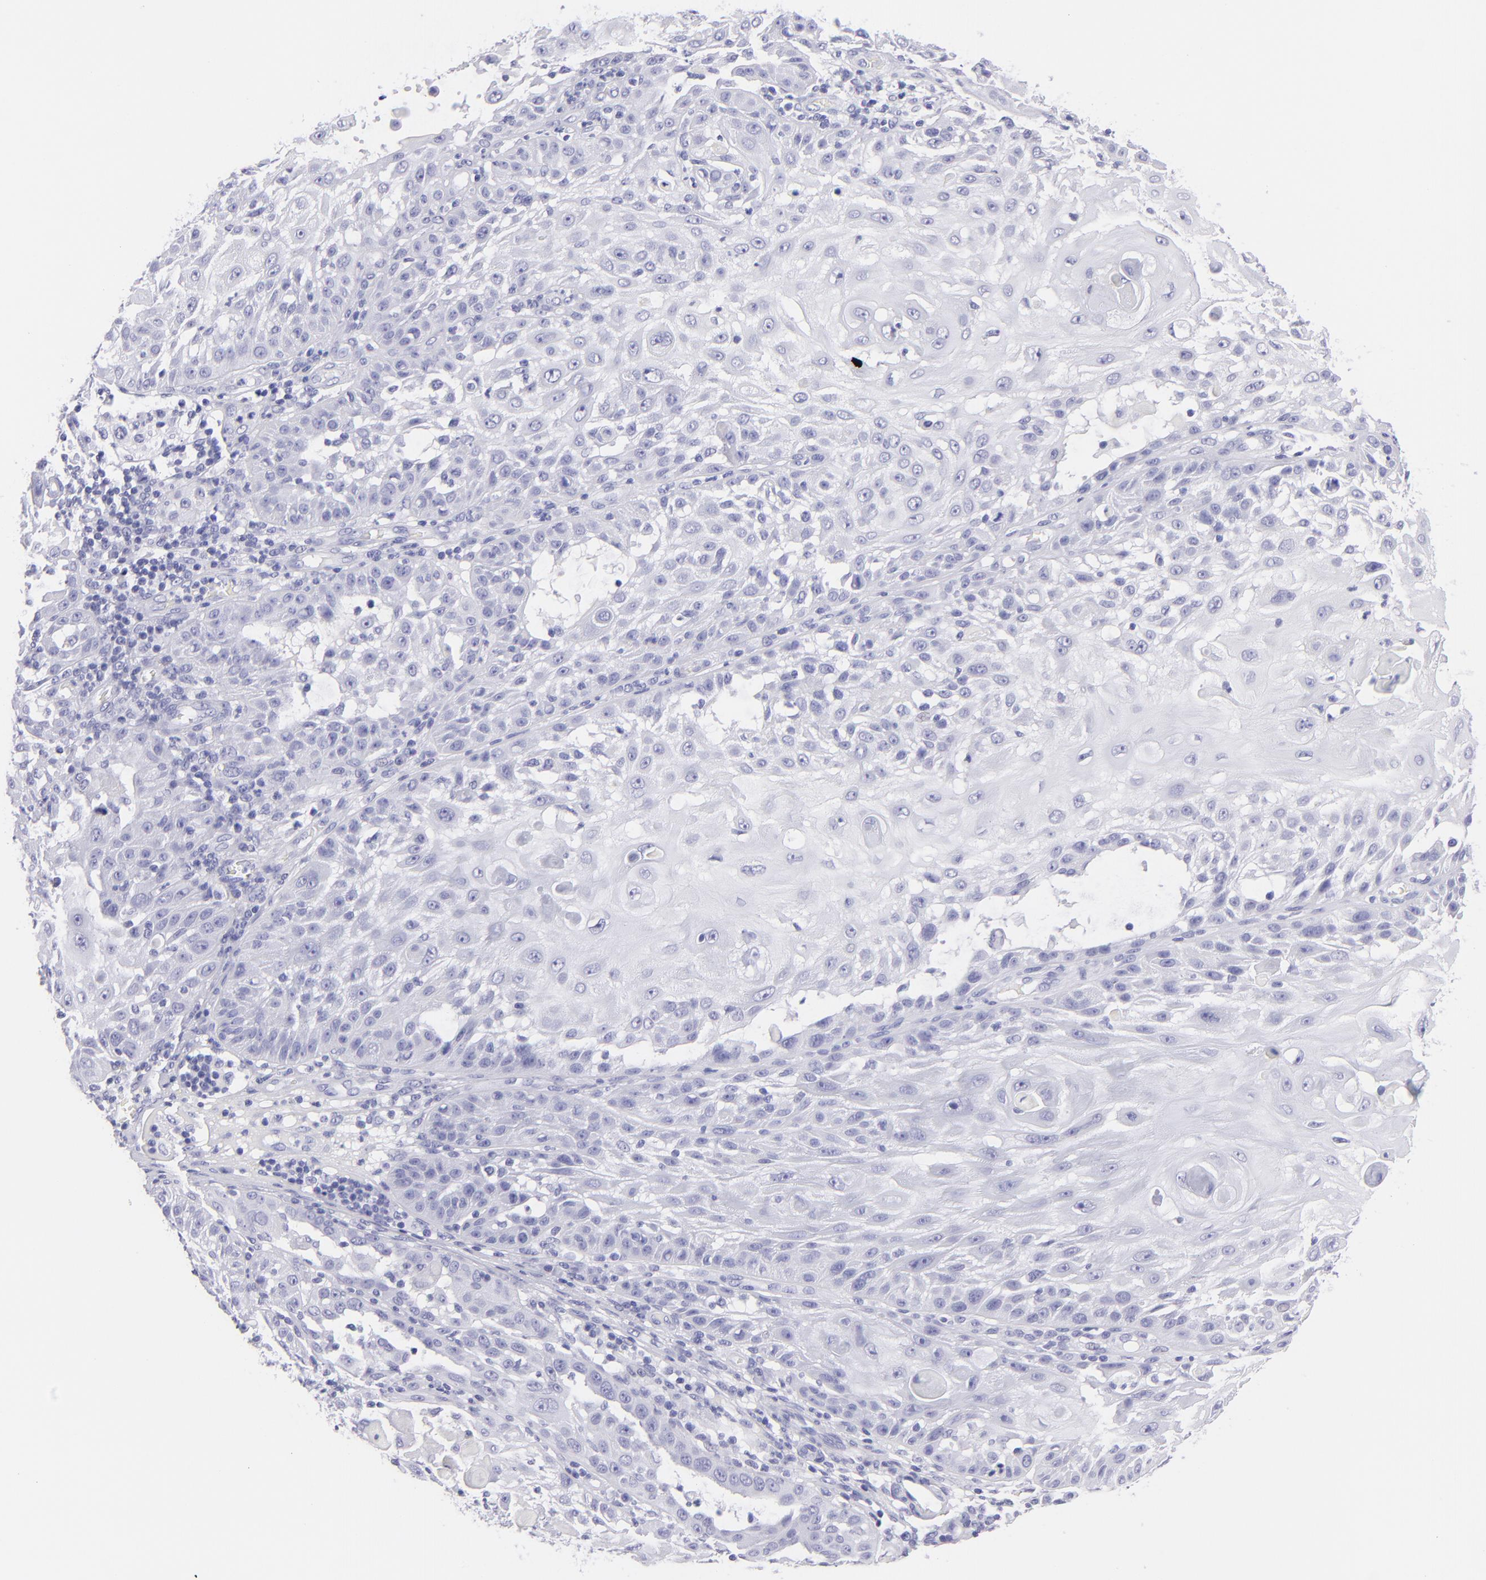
{"staining": {"intensity": "negative", "quantity": "none", "location": "none"}, "tissue": "skin cancer", "cell_type": "Tumor cells", "image_type": "cancer", "snomed": [{"axis": "morphology", "description": "Squamous cell carcinoma, NOS"}, {"axis": "topography", "description": "Skin"}], "caption": "Protein analysis of skin cancer shows no significant staining in tumor cells.", "gene": "PIP", "patient": {"sex": "female", "age": 89}}